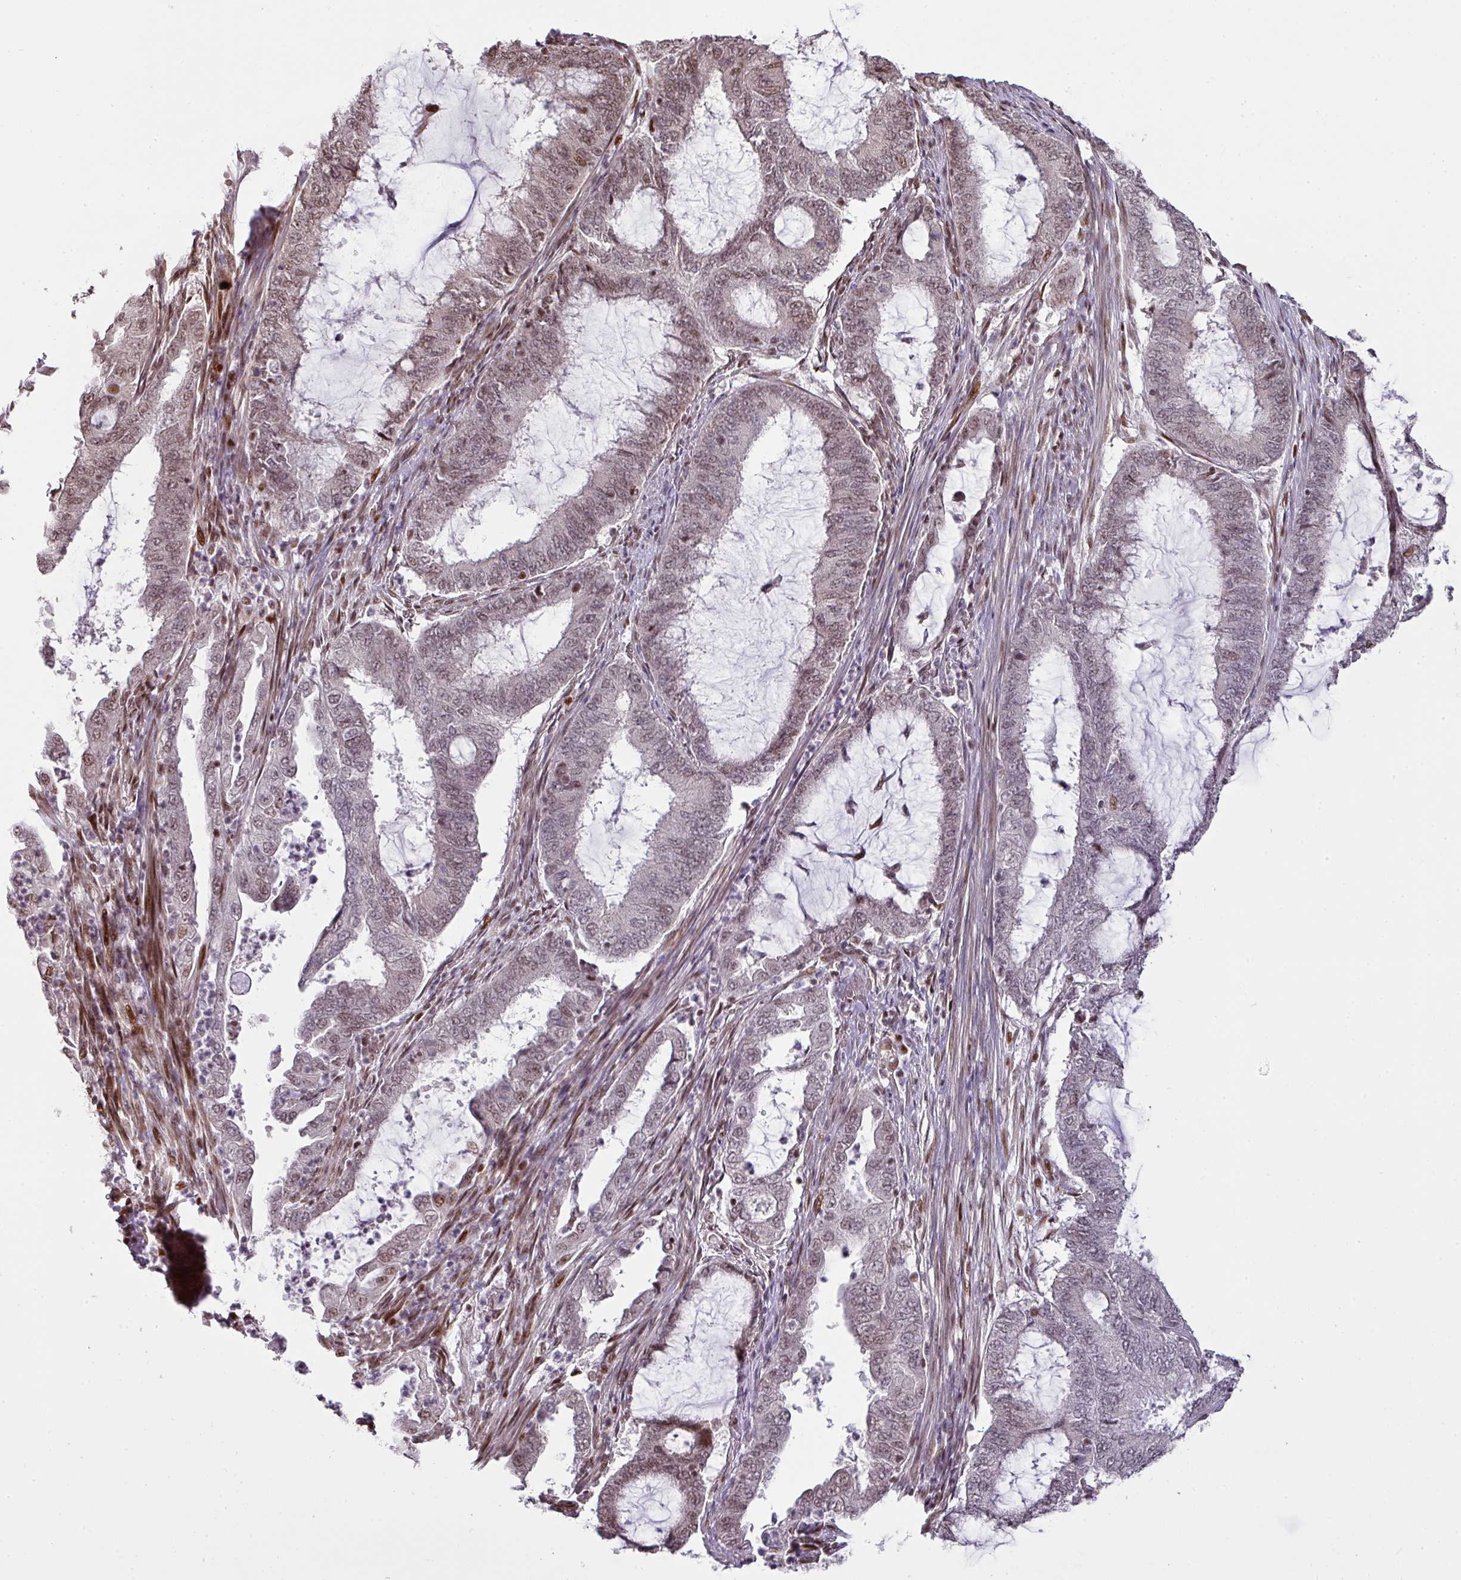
{"staining": {"intensity": "moderate", "quantity": "25%-75%", "location": "nuclear"}, "tissue": "endometrial cancer", "cell_type": "Tumor cells", "image_type": "cancer", "snomed": [{"axis": "morphology", "description": "Adenocarcinoma, NOS"}, {"axis": "topography", "description": "Endometrium"}], "caption": "Immunohistochemistry (DAB) staining of endometrial cancer displays moderate nuclear protein positivity in approximately 25%-75% of tumor cells. Nuclei are stained in blue.", "gene": "MYSM1", "patient": {"sex": "female", "age": 51}}